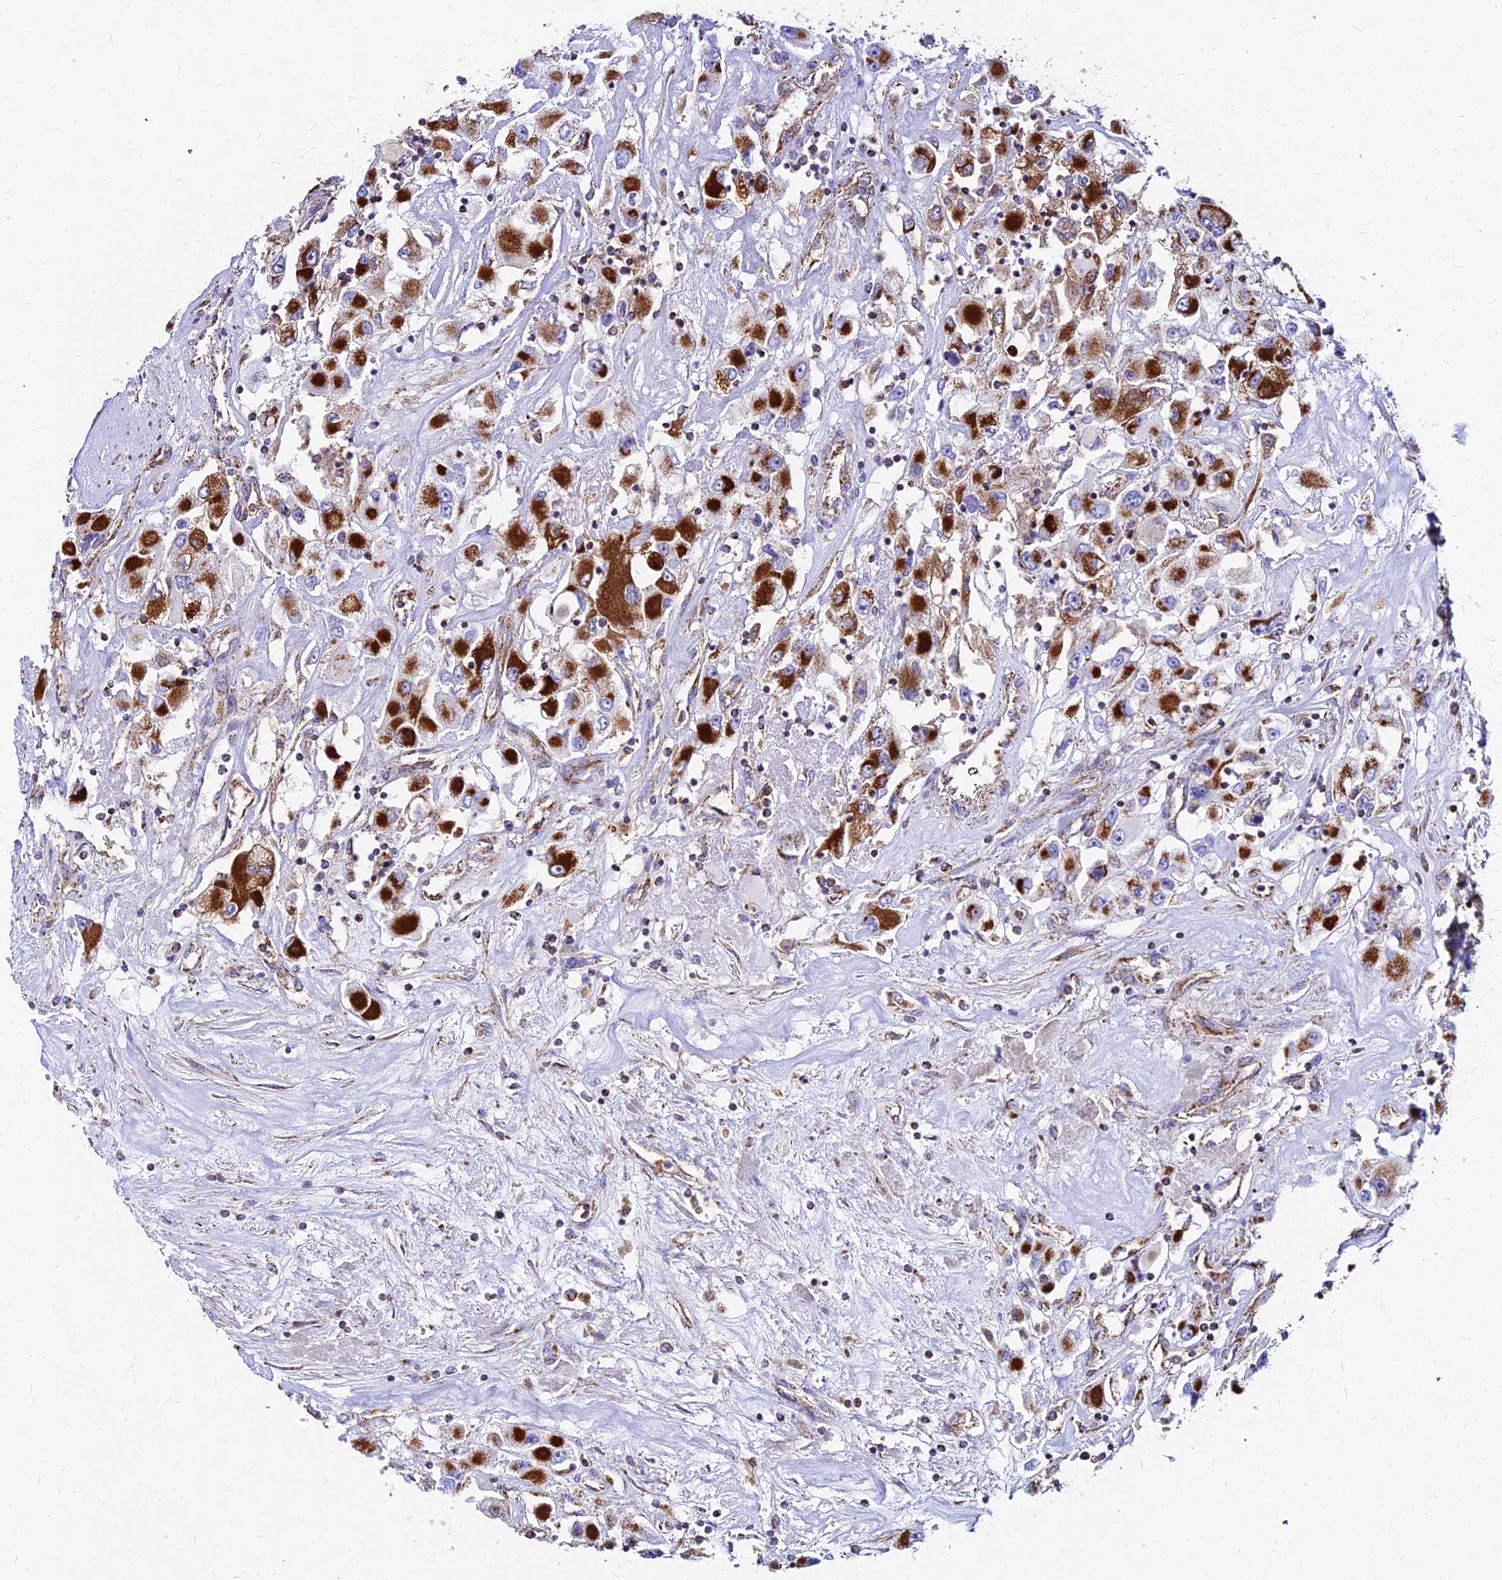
{"staining": {"intensity": "strong", "quantity": ">75%", "location": "cytoplasmic/membranous"}, "tissue": "renal cancer", "cell_type": "Tumor cells", "image_type": "cancer", "snomed": [{"axis": "morphology", "description": "Adenocarcinoma, NOS"}, {"axis": "topography", "description": "Kidney"}], "caption": "Immunohistochemistry (IHC) micrograph of renal cancer (adenocarcinoma) stained for a protein (brown), which displays high levels of strong cytoplasmic/membranous positivity in about >75% of tumor cells.", "gene": "DLD", "patient": {"sex": "female", "age": 52}}